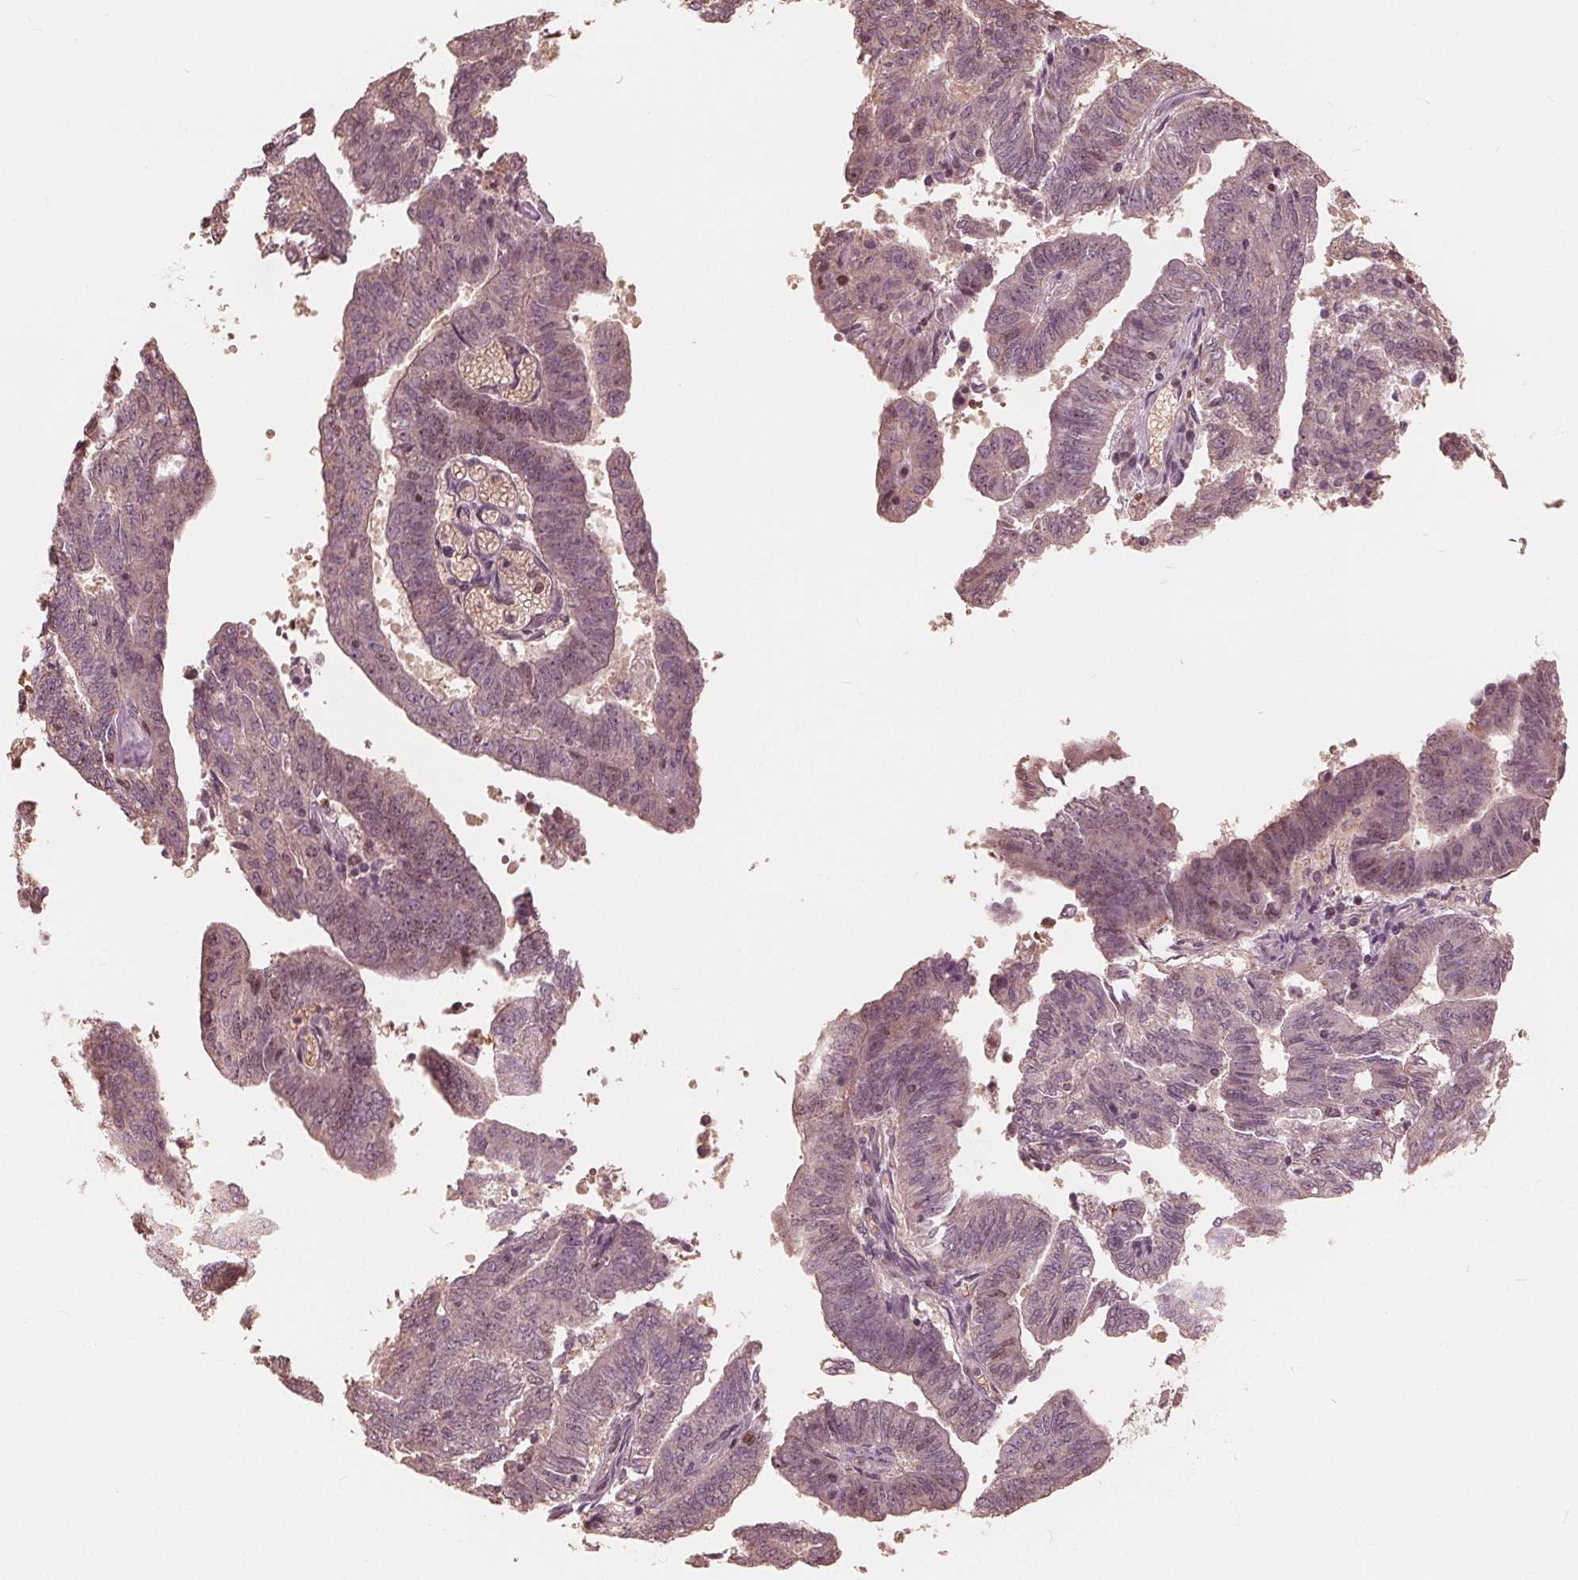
{"staining": {"intensity": "weak", "quantity": "<25%", "location": "nuclear"}, "tissue": "endometrial cancer", "cell_type": "Tumor cells", "image_type": "cancer", "snomed": [{"axis": "morphology", "description": "Adenocarcinoma, NOS"}, {"axis": "topography", "description": "Endometrium"}], "caption": "Immunohistochemical staining of human endometrial cancer reveals no significant expression in tumor cells. Brightfield microscopy of IHC stained with DAB (3,3'-diaminobenzidine) (brown) and hematoxylin (blue), captured at high magnification.", "gene": "HIRIP3", "patient": {"sex": "female", "age": 82}}